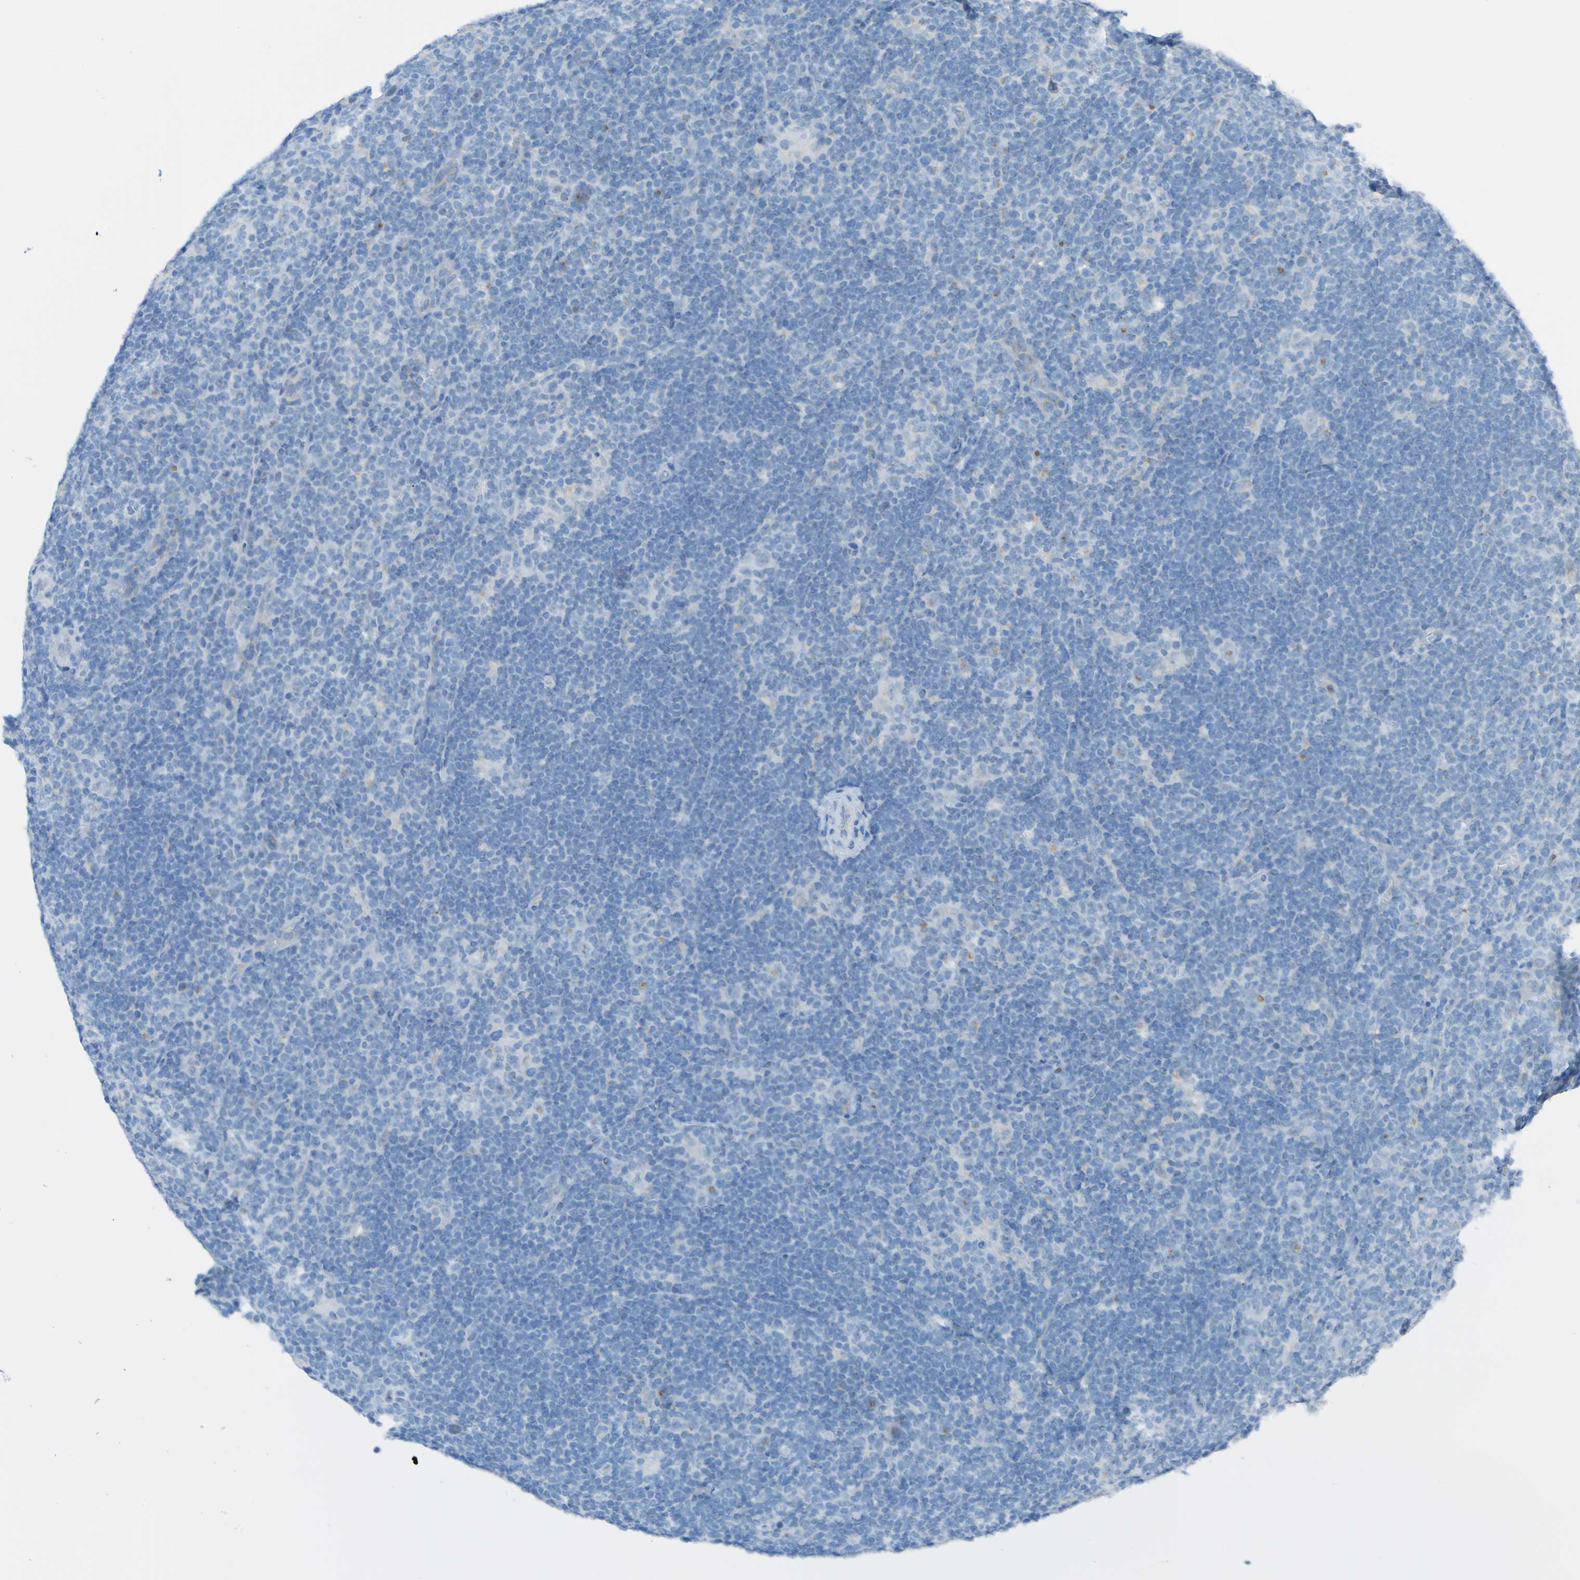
{"staining": {"intensity": "negative", "quantity": "none", "location": "none"}, "tissue": "lymphoma", "cell_type": "Tumor cells", "image_type": "cancer", "snomed": [{"axis": "morphology", "description": "Hodgkin's disease, NOS"}, {"axis": "topography", "description": "Lymph node"}], "caption": "Immunohistochemistry micrograph of human Hodgkin's disease stained for a protein (brown), which displays no positivity in tumor cells.", "gene": "ACMSD", "patient": {"sex": "female", "age": 57}}